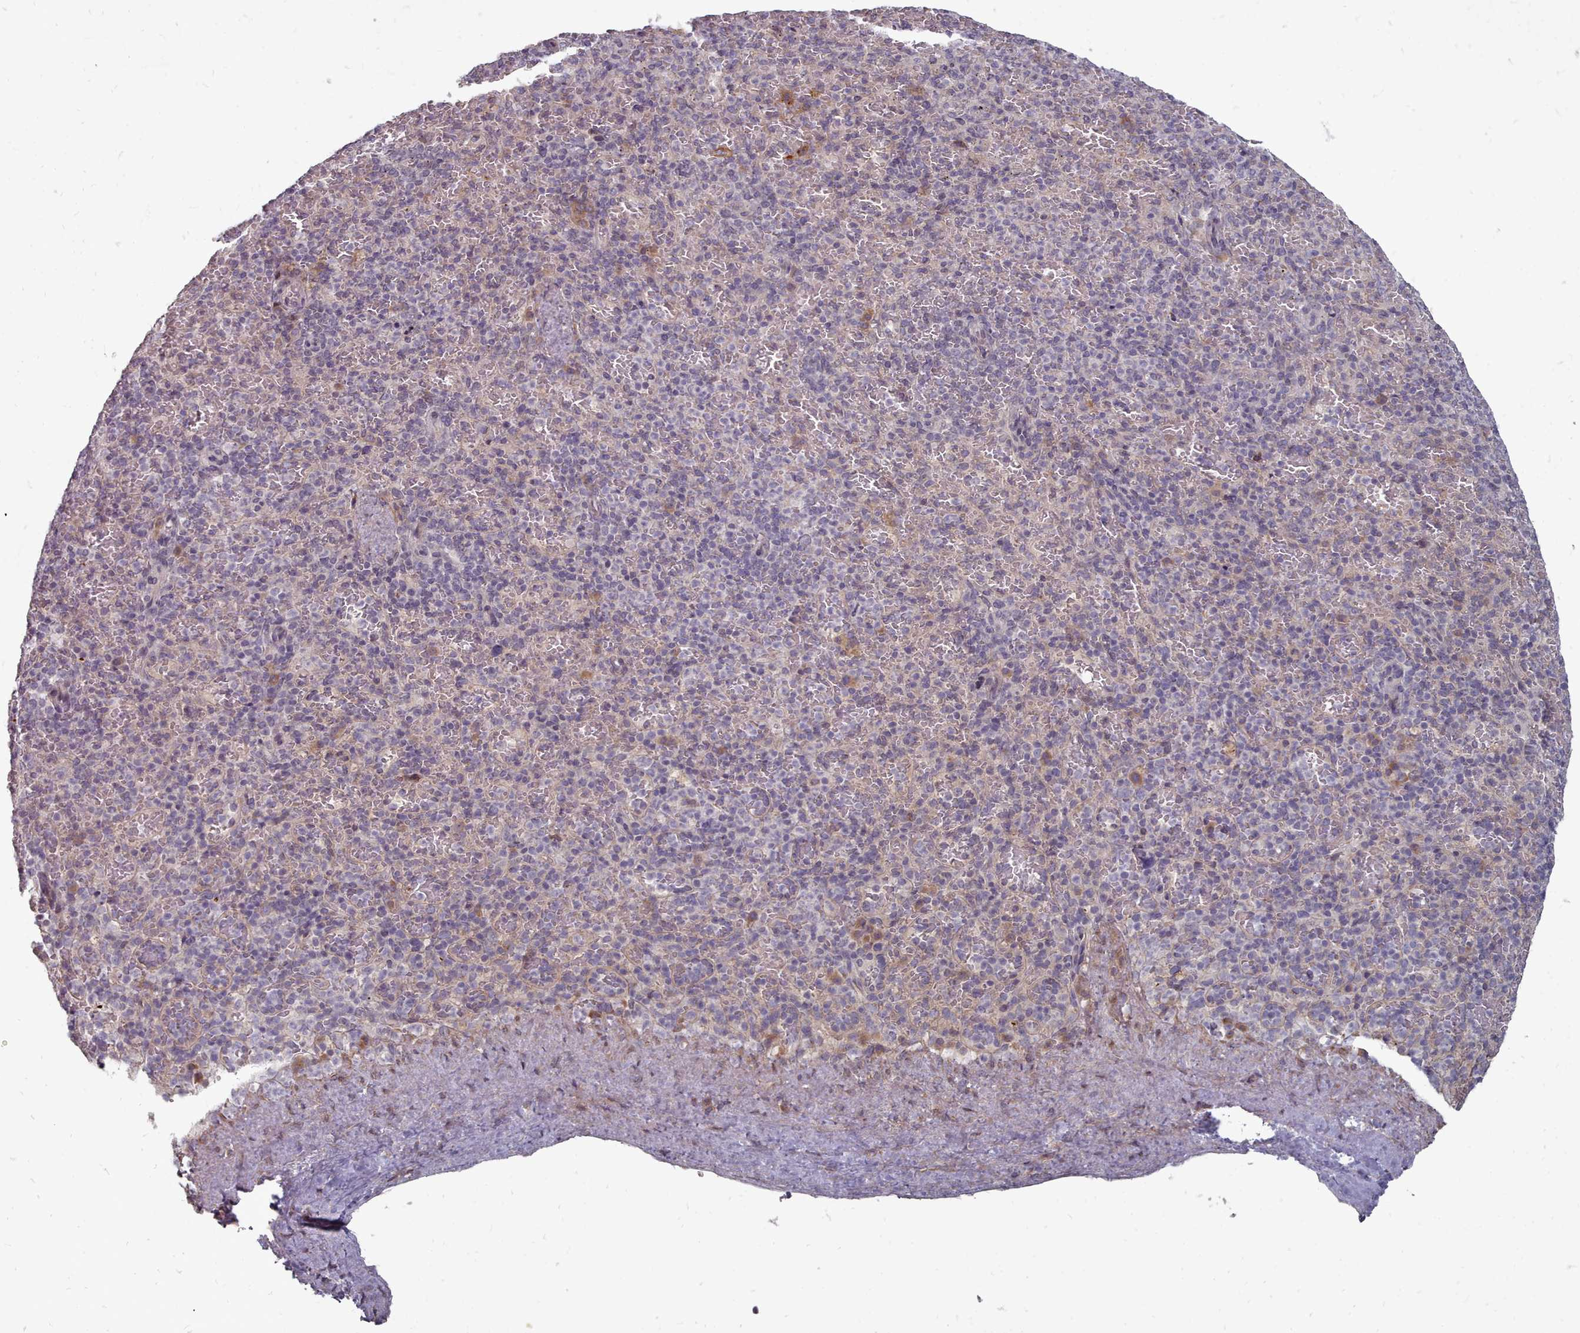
{"staining": {"intensity": "negative", "quantity": "none", "location": "none"}, "tissue": "spleen", "cell_type": "Cells in red pulp", "image_type": "normal", "snomed": [{"axis": "morphology", "description": "Normal tissue, NOS"}, {"axis": "topography", "description": "Spleen"}], "caption": "Cells in red pulp are negative for brown protein staining in normal spleen. Brightfield microscopy of immunohistochemistry stained with DAB (3,3'-diaminobenzidine) (brown) and hematoxylin (blue), captured at high magnification.", "gene": "ACKR3", "patient": {"sex": "female", "age": 74}}